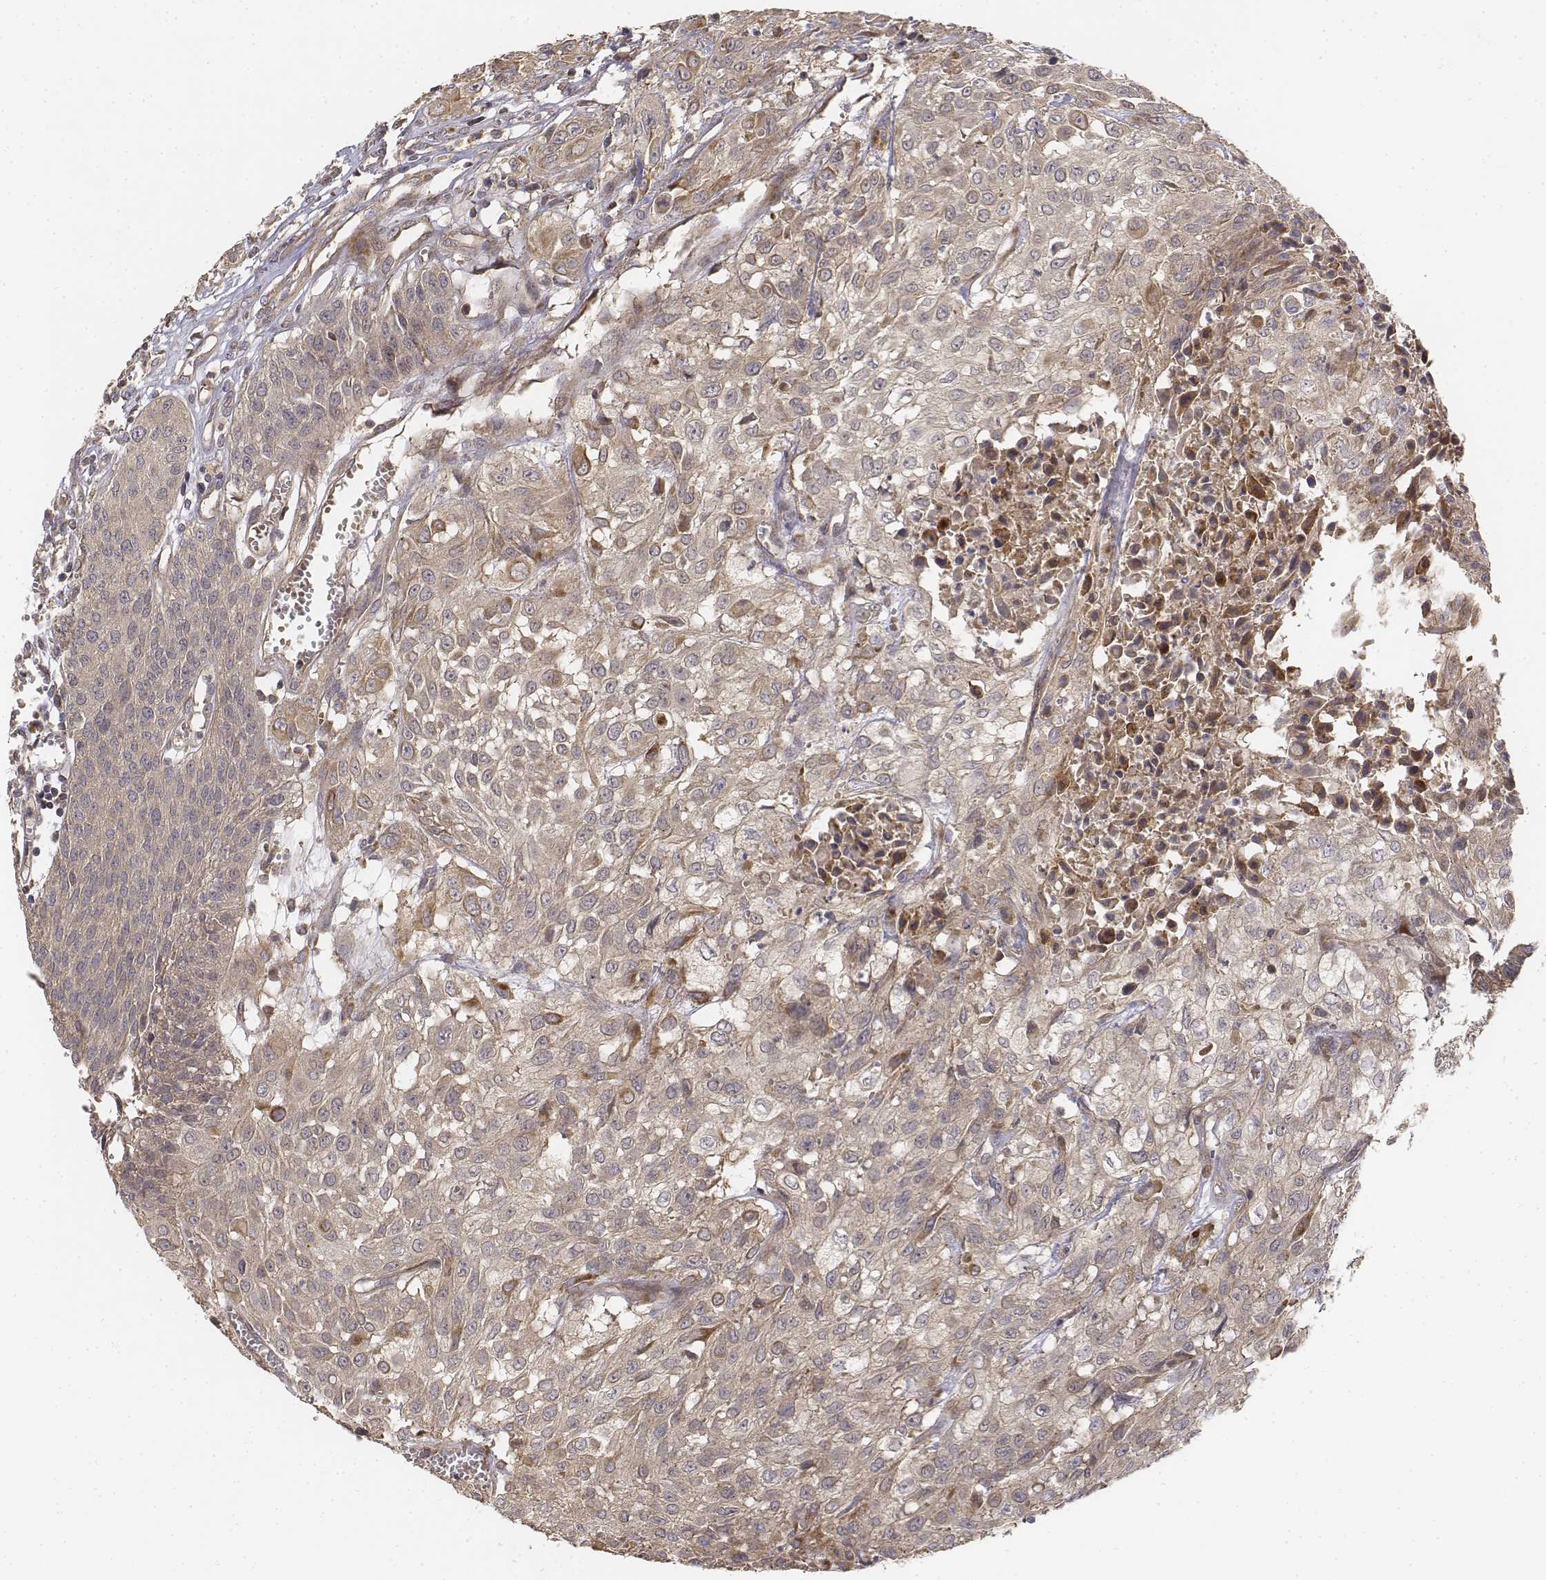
{"staining": {"intensity": "weak", "quantity": ">75%", "location": "cytoplasmic/membranous"}, "tissue": "urothelial cancer", "cell_type": "Tumor cells", "image_type": "cancer", "snomed": [{"axis": "morphology", "description": "Urothelial carcinoma, High grade"}, {"axis": "topography", "description": "Urinary bladder"}], "caption": "Urothelial cancer stained with immunohistochemistry (IHC) displays weak cytoplasmic/membranous positivity in approximately >75% of tumor cells.", "gene": "FBXO21", "patient": {"sex": "male", "age": 57}}